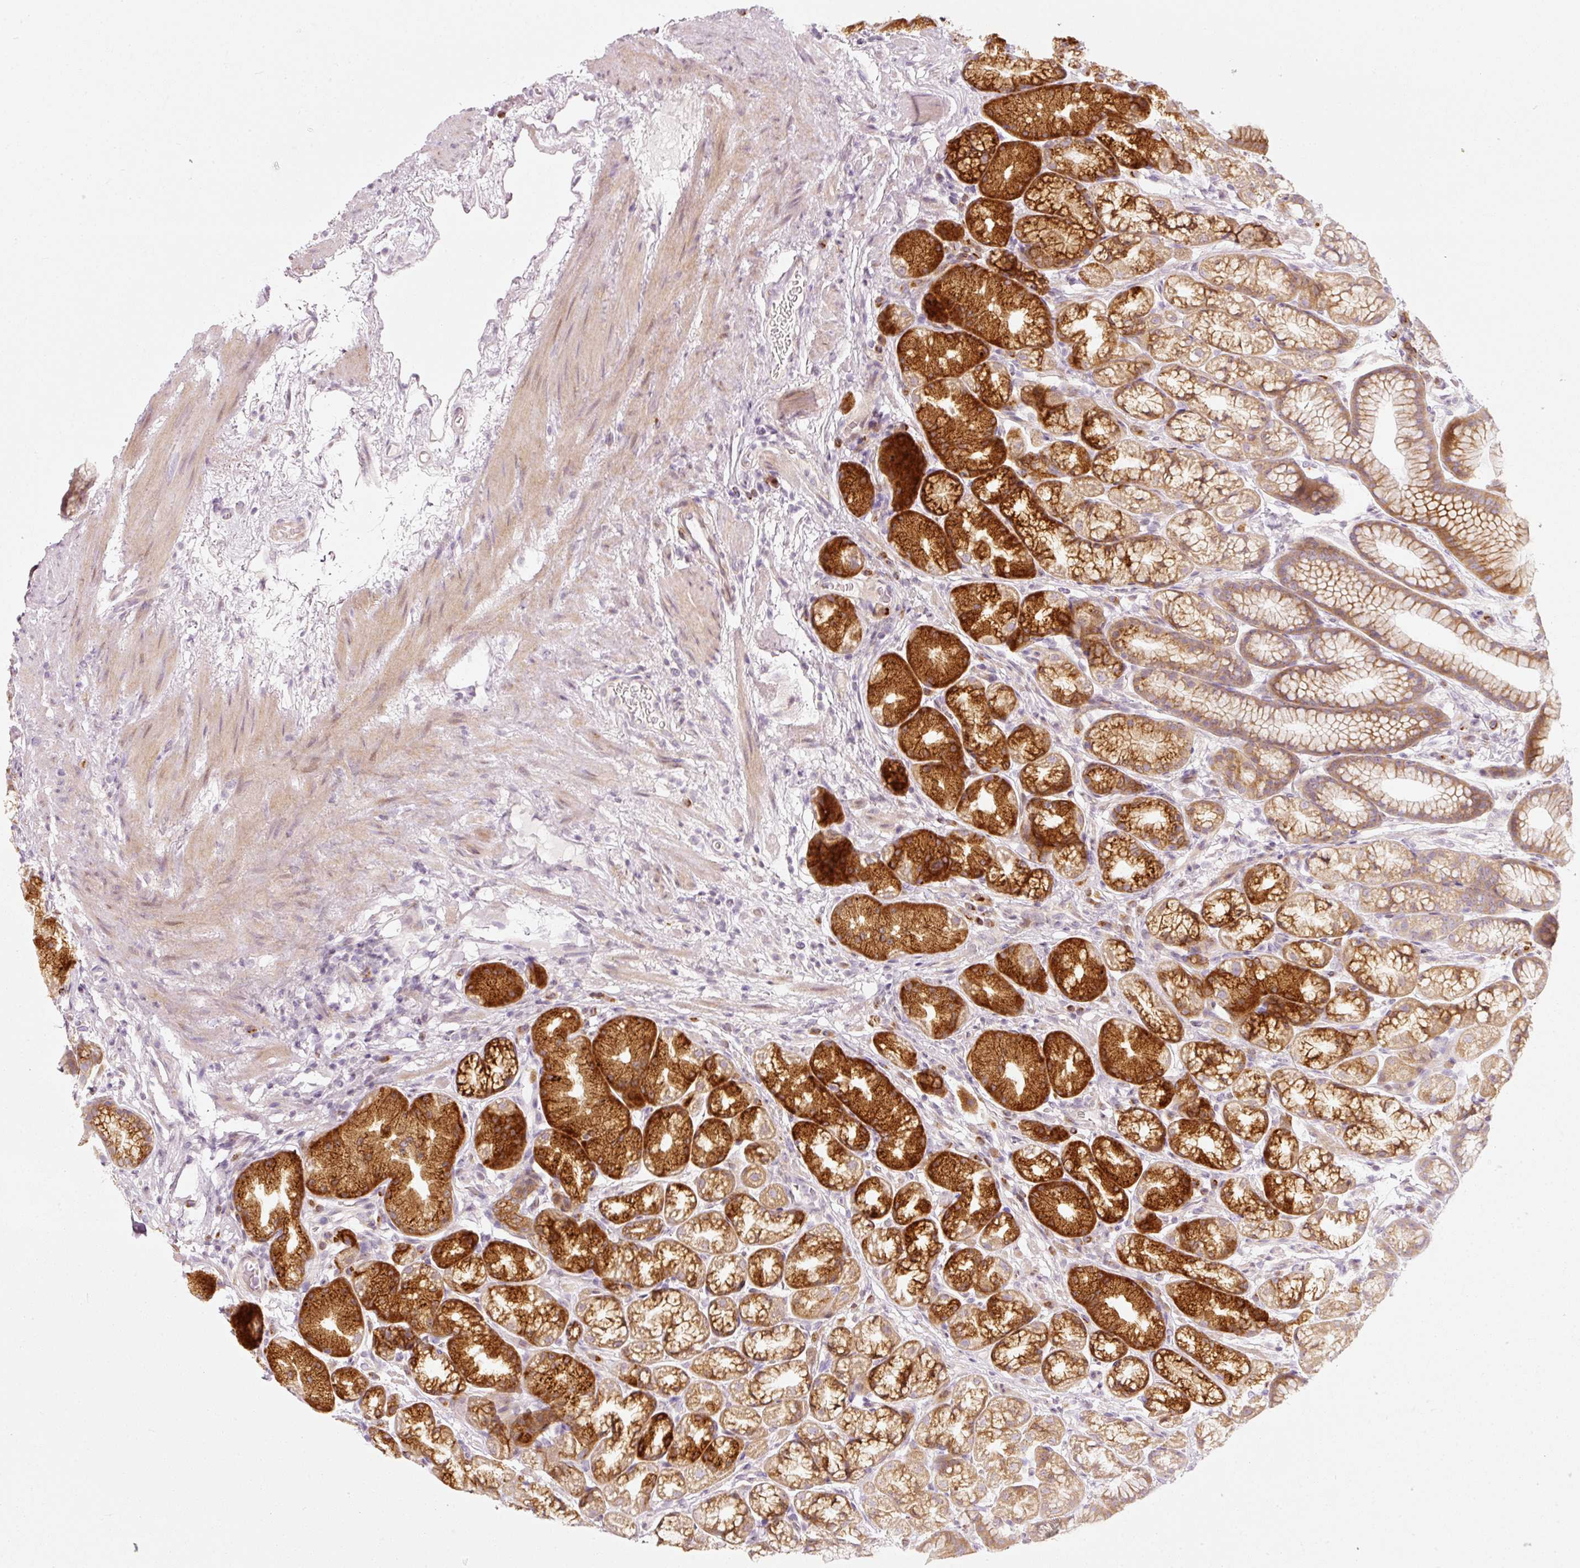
{"staining": {"intensity": "strong", "quantity": "25%-75%", "location": "cytoplasmic/membranous"}, "tissue": "stomach", "cell_type": "Glandular cells", "image_type": "normal", "snomed": [{"axis": "morphology", "description": "Normal tissue, NOS"}, {"axis": "topography", "description": "Stomach, lower"}], "caption": "Glandular cells demonstrate high levels of strong cytoplasmic/membranous staining in approximately 25%-75% of cells in benign stomach. (Brightfield microscopy of DAB IHC at high magnification).", "gene": "SLC20A1", "patient": {"sex": "male", "age": 67}}